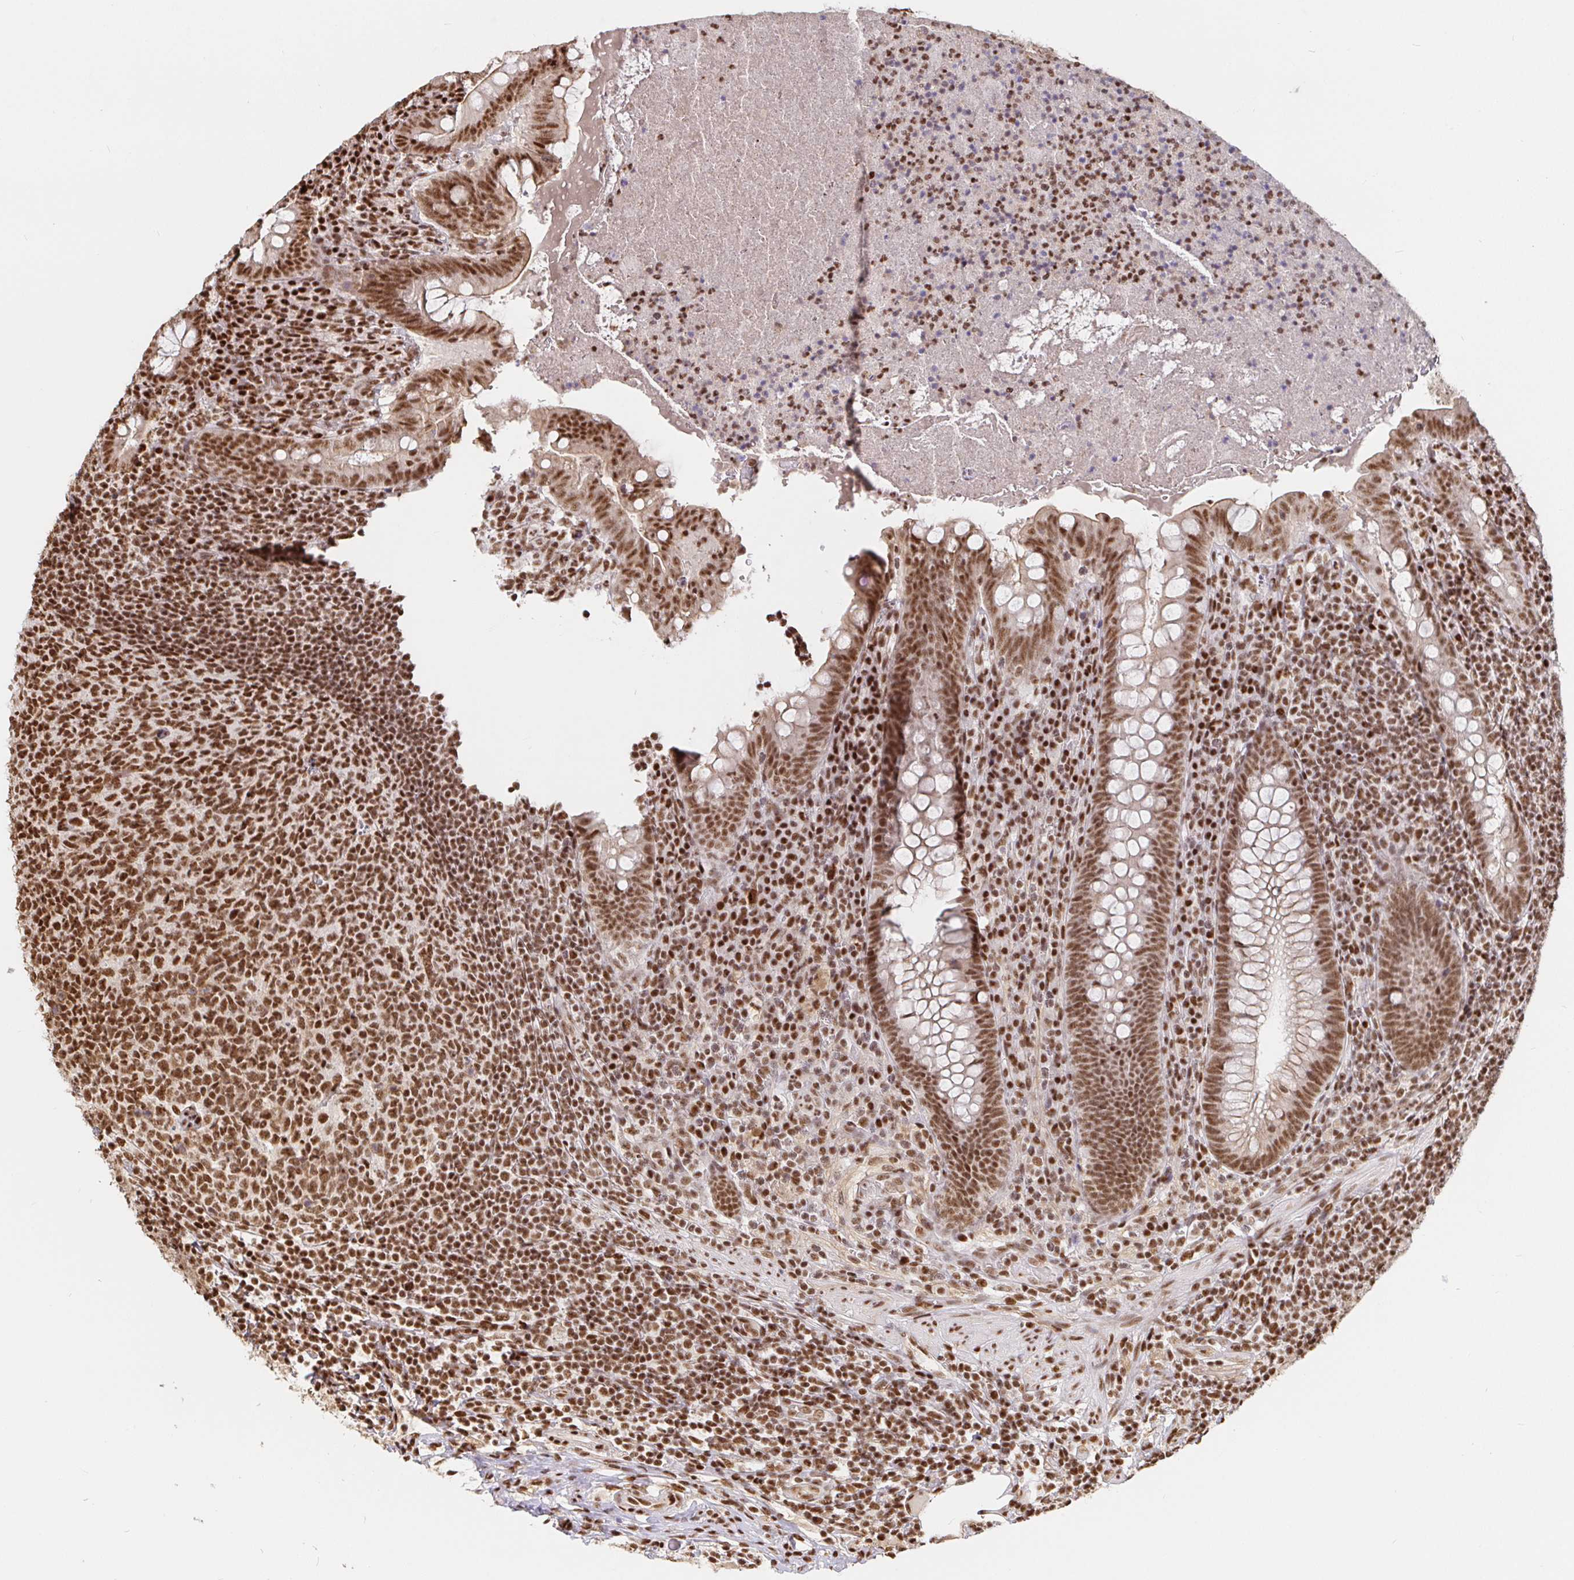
{"staining": {"intensity": "moderate", "quantity": ">75%", "location": "nuclear"}, "tissue": "appendix", "cell_type": "Glandular cells", "image_type": "normal", "snomed": [{"axis": "morphology", "description": "Normal tissue, NOS"}, {"axis": "topography", "description": "Appendix"}], "caption": "Immunohistochemistry photomicrograph of unremarkable human appendix stained for a protein (brown), which shows medium levels of moderate nuclear staining in about >75% of glandular cells.", "gene": "SP3", "patient": {"sex": "male", "age": 47}}